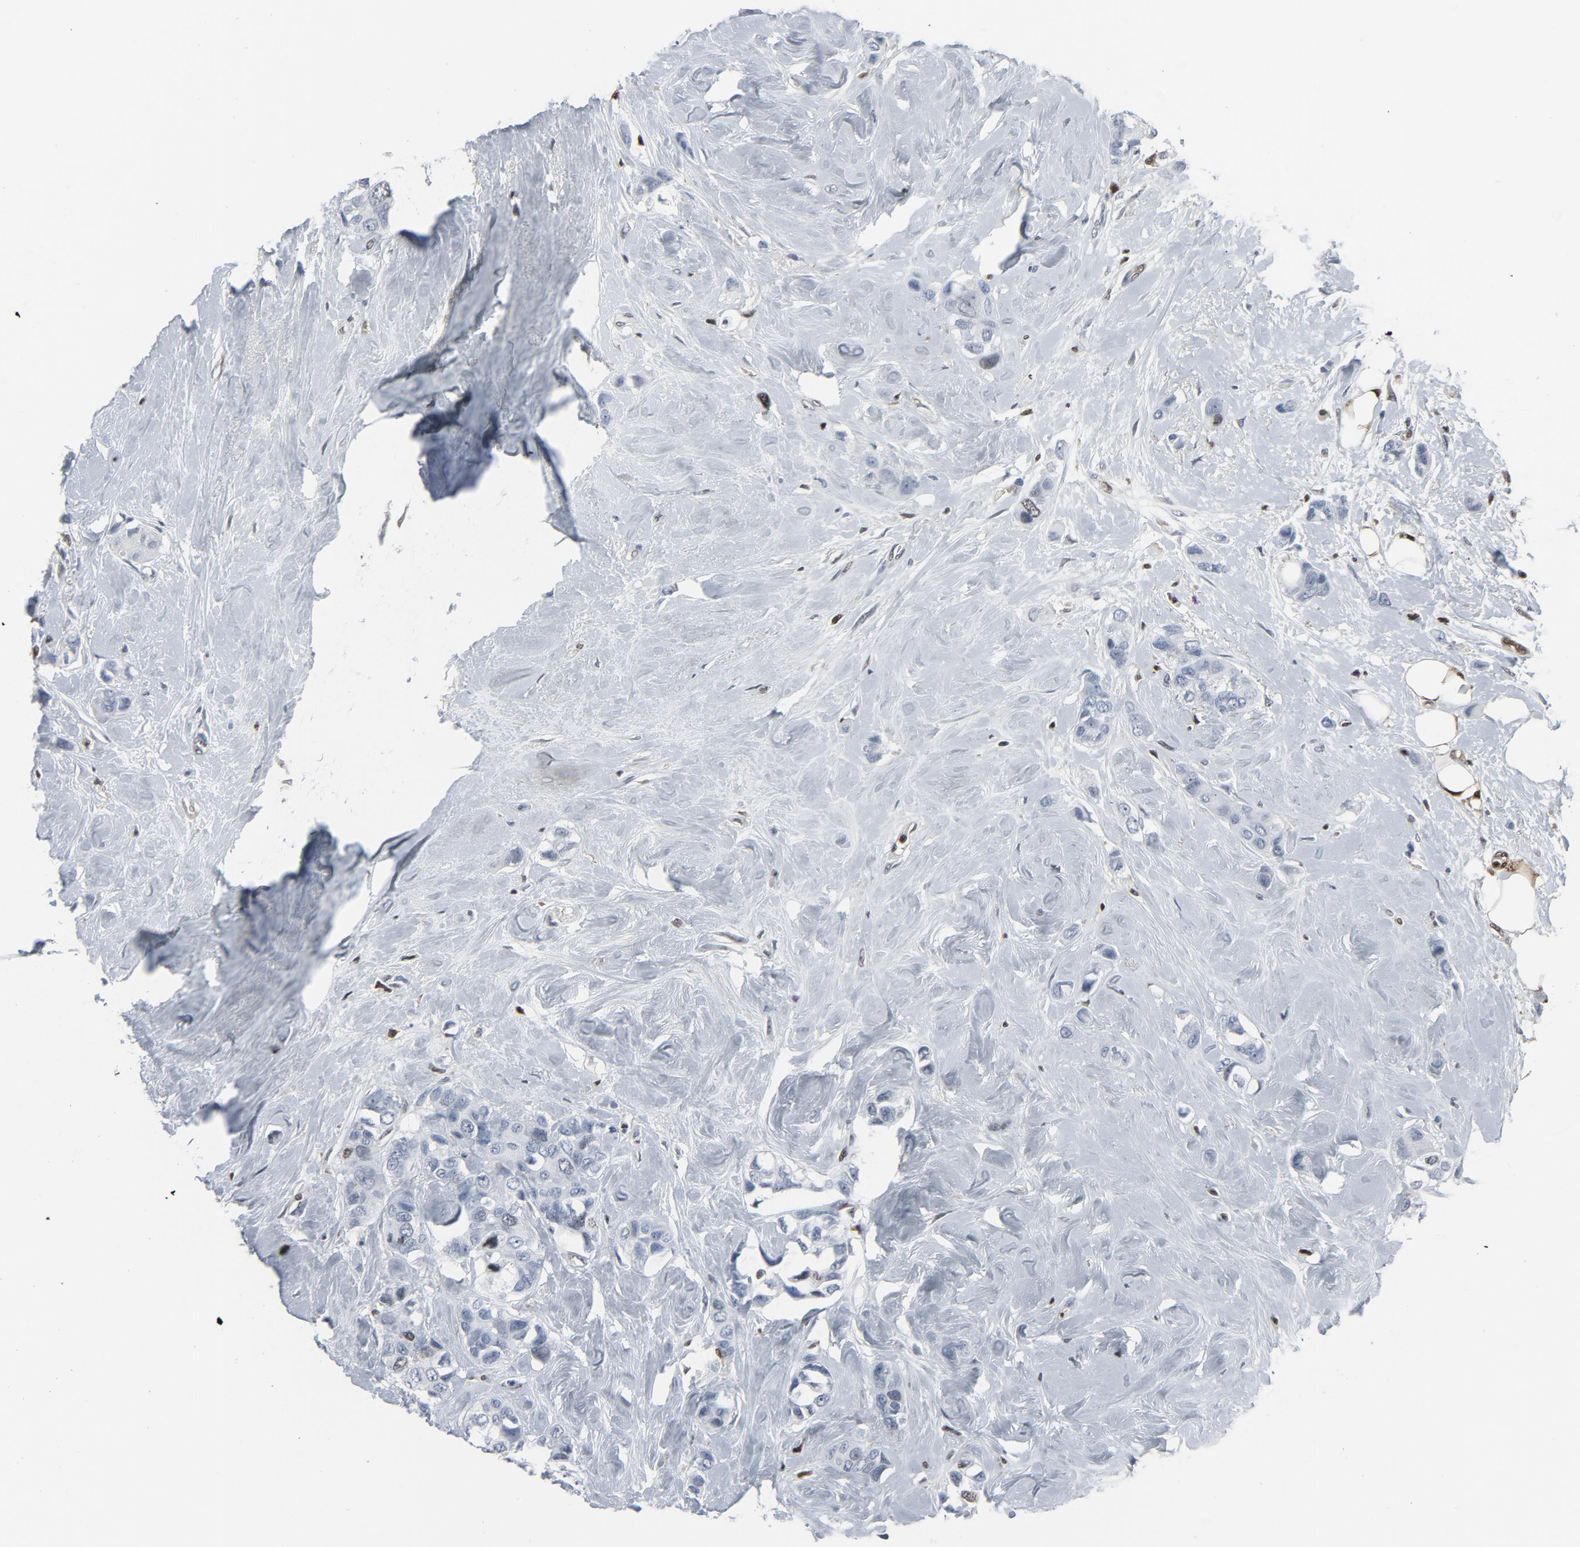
{"staining": {"intensity": "negative", "quantity": "none", "location": "none"}, "tissue": "breast cancer", "cell_type": "Tumor cells", "image_type": "cancer", "snomed": [{"axis": "morphology", "description": "Duct carcinoma"}, {"axis": "topography", "description": "Breast"}], "caption": "A micrograph of human breast cancer is negative for staining in tumor cells. Nuclei are stained in blue.", "gene": "STAT5A", "patient": {"sex": "female", "age": 51}}